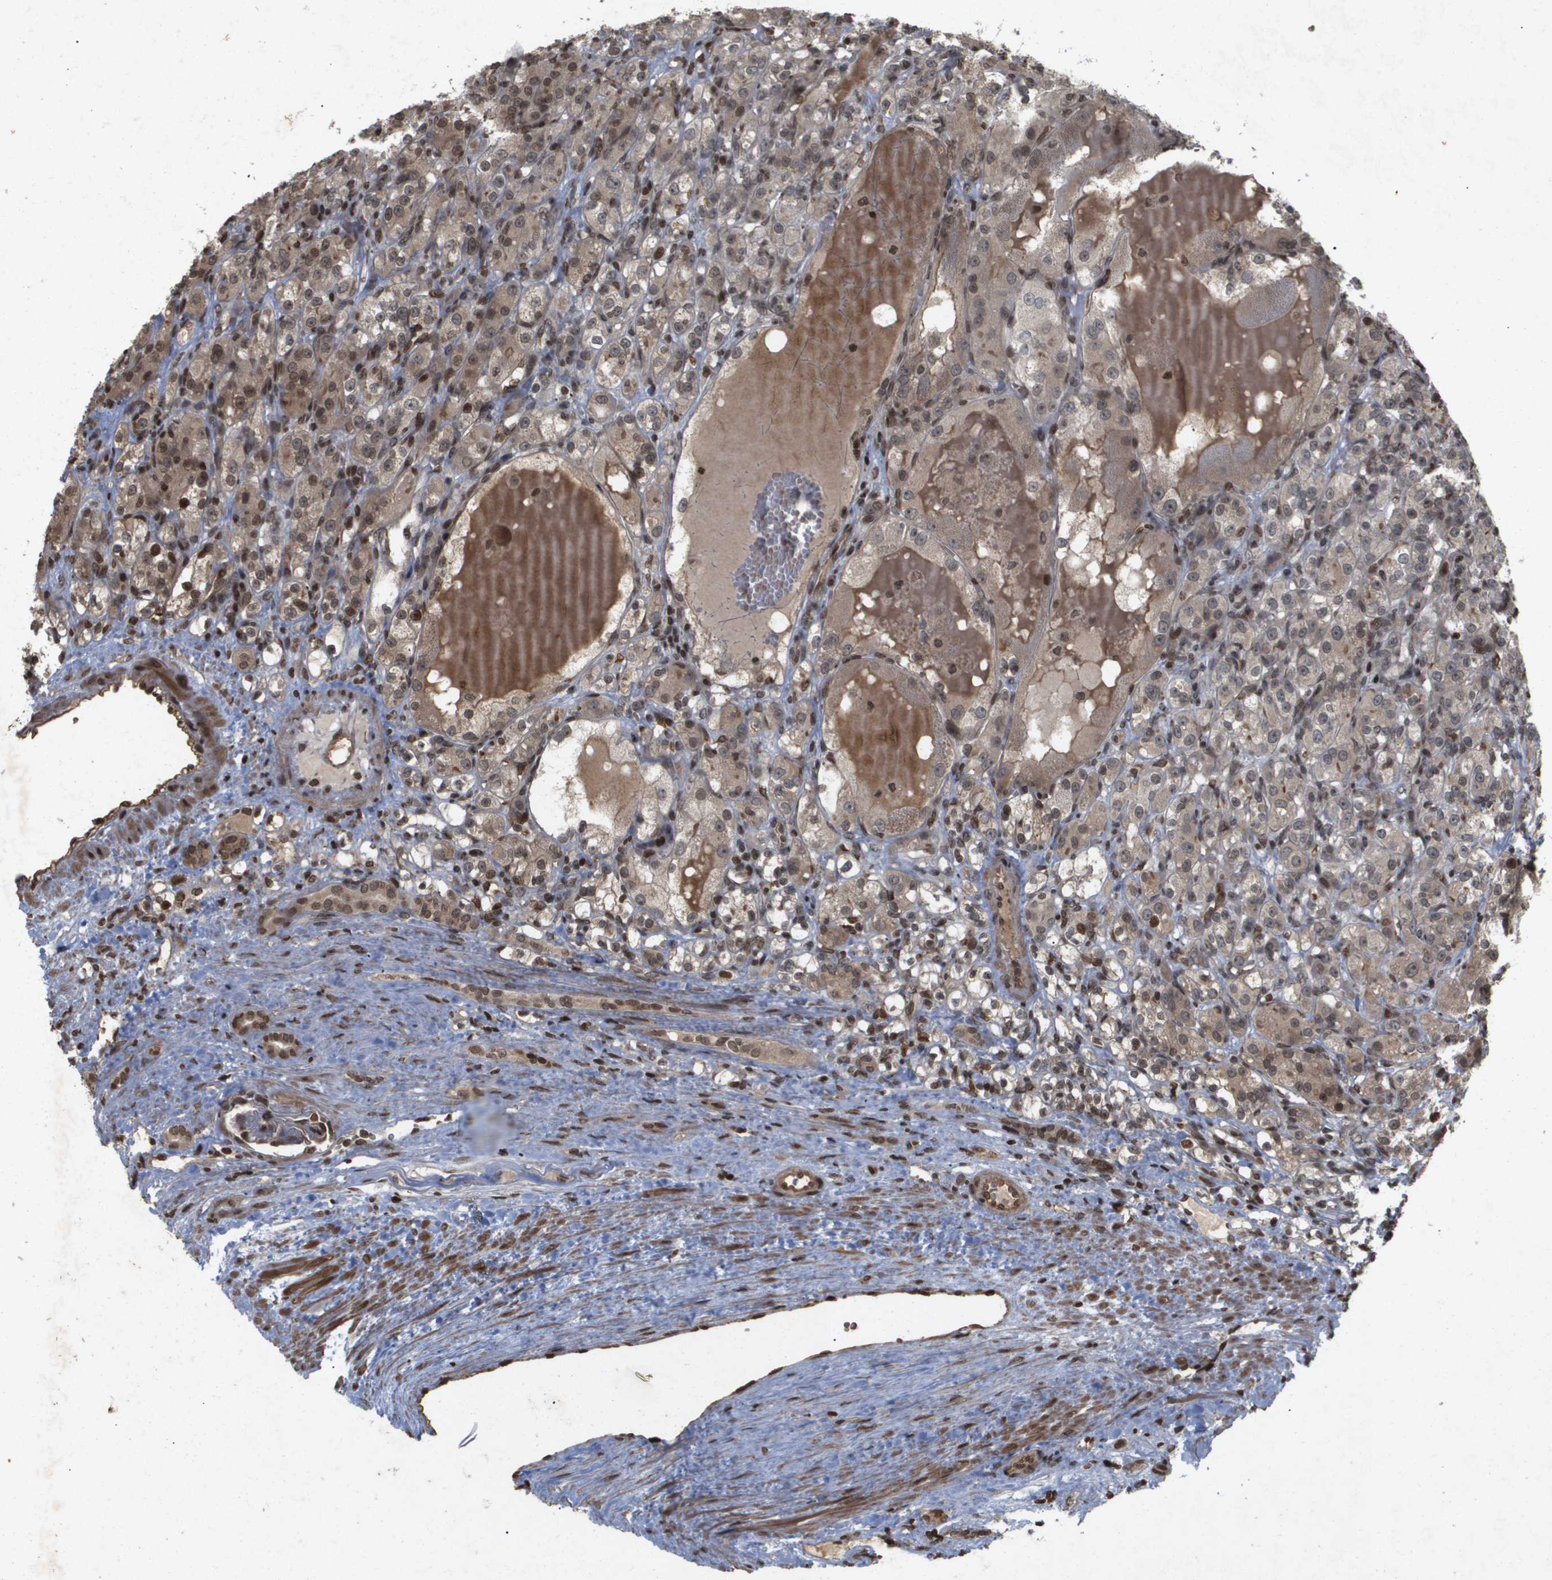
{"staining": {"intensity": "weak", "quantity": ">75%", "location": "cytoplasmic/membranous,nuclear"}, "tissue": "renal cancer", "cell_type": "Tumor cells", "image_type": "cancer", "snomed": [{"axis": "morphology", "description": "Normal tissue, NOS"}, {"axis": "morphology", "description": "Adenocarcinoma, NOS"}, {"axis": "topography", "description": "Kidney"}], "caption": "This is an image of immunohistochemistry staining of renal cancer (adenocarcinoma), which shows weak positivity in the cytoplasmic/membranous and nuclear of tumor cells.", "gene": "HSPA6", "patient": {"sex": "male", "age": 61}}